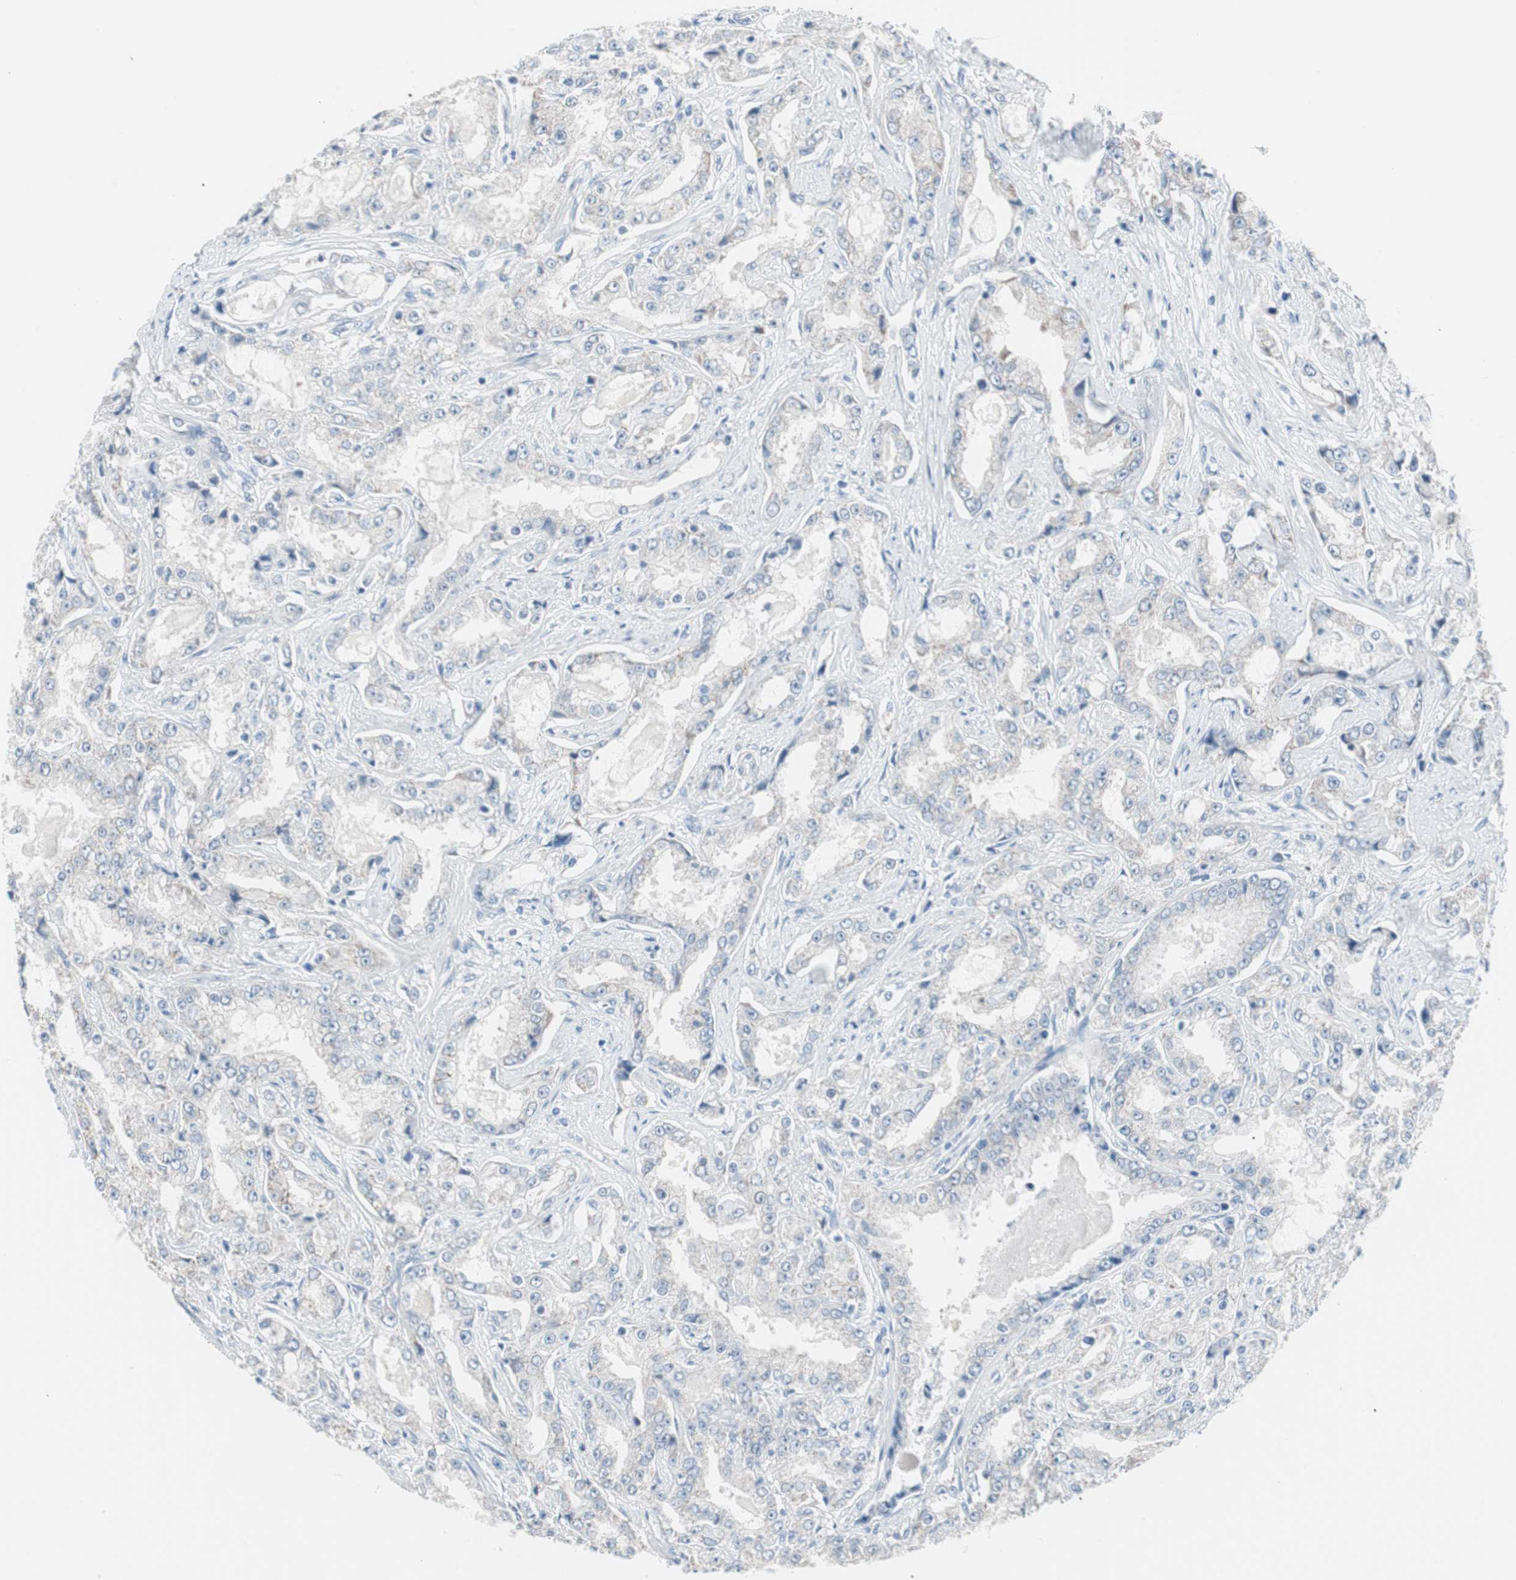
{"staining": {"intensity": "negative", "quantity": "none", "location": "none"}, "tissue": "prostate cancer", "cell_type": "Tumor cells", "image_type": "cancer", "snomed": [{"axis": "morphology", "description": "Adenocarcinoma, High grade"}, {"axis": "topography", "description": "Prostate"}], "caption": "This is a histopathology image of IHC staining of prostate cancer, which shows no positivity in tumor cells.", "gene": "VIL1", "patient": {"sex": "male", "age": 73}}